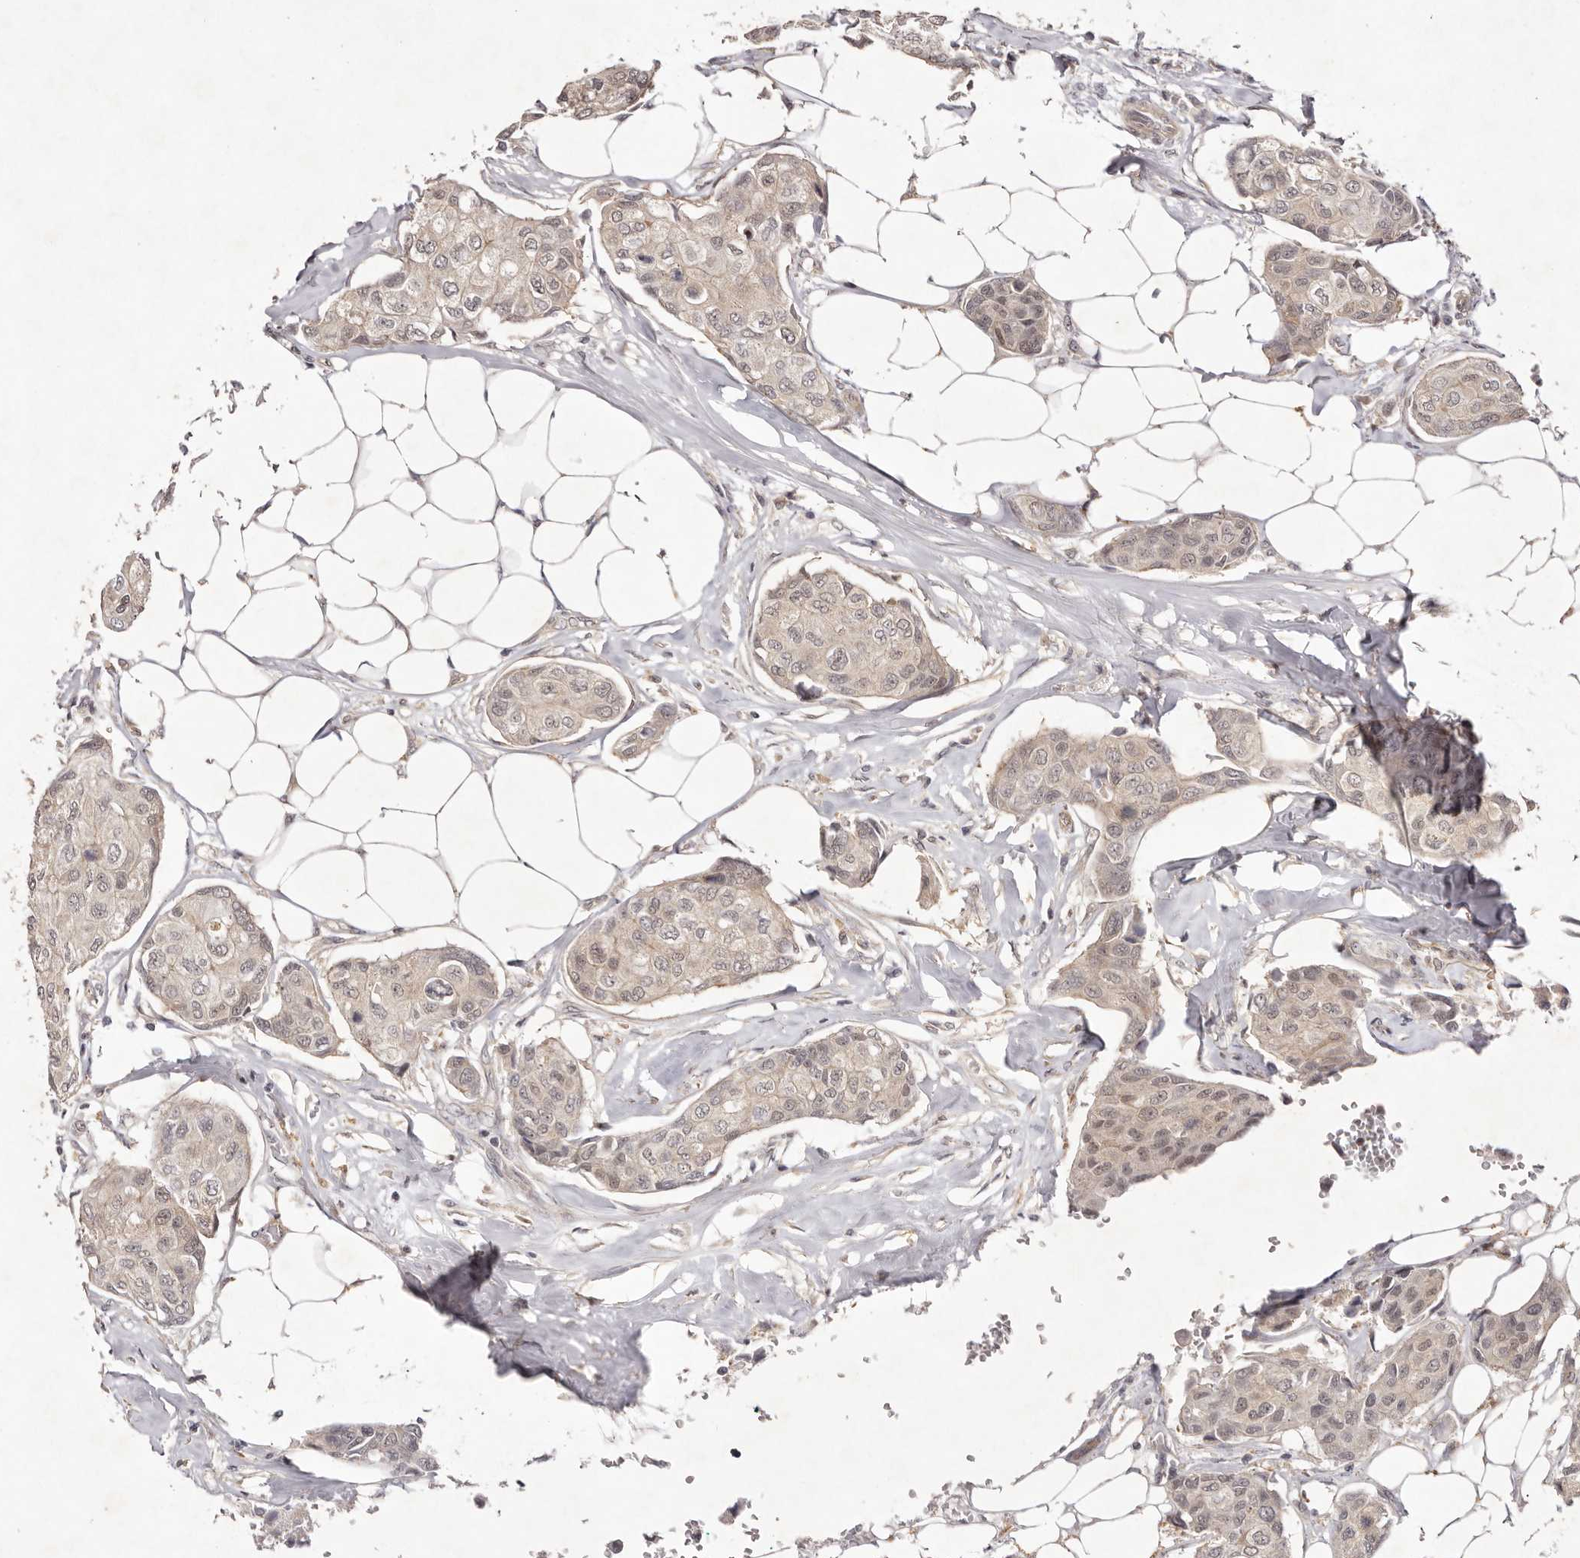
{"staining": {"intensity": "weak", "quantity": "25%-75%", "location": "cytoplasmic/membranous,nuclear"}, "tissue": "breast cancer", "cell_type": "Tumor cells", "image_type": "cancer", "snomed": [{"axis": "morphology", "description": "Duct carcinoma"}, {"axis": "topography", "description": "Breast"}], "caption": "Brown immunohistochemical staining in intraductal carcinoma (breast) shows weak cytoplasmic/membranous and nuclear positivity in approximately 25%-75% of tumor cells.", "gene": "BUD31", "patient": {"sex": "female", "age": 80}}